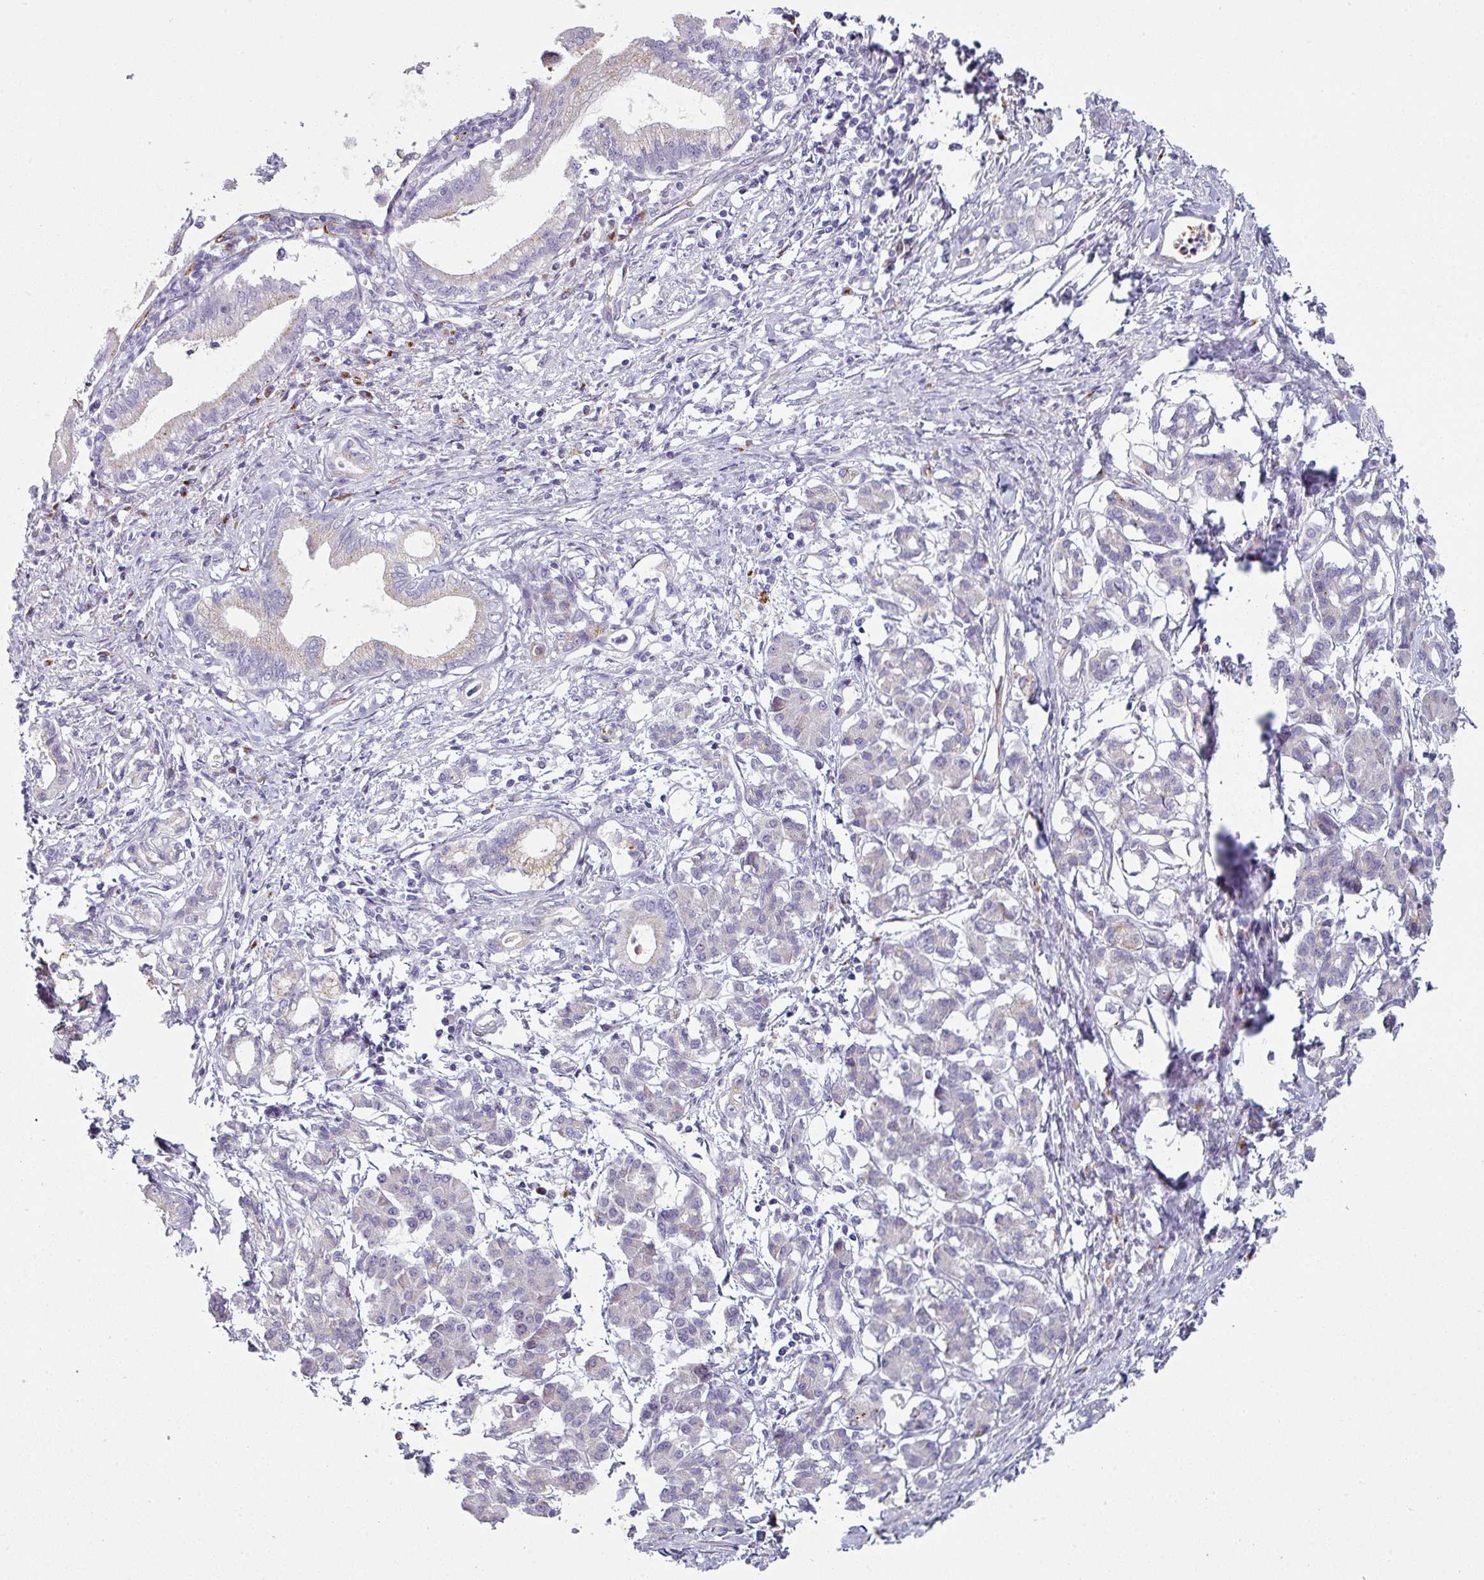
{"staining": {"intensity": "negative", "quantity": "none", "location": "none"}, "tissue": "pancreatic cancer", "cell_type": "Tumor cells", "image_type": "cancer", "snomed": [{"axis": "morphology", "description": "Adenocarcinoma, NOS"}, {"axis": "topography", "description": "Pancreas"}], "caption": "Protein analysis of pancreatic cancer (adenocarcinoma) shows no significant staining in tumor cells.", "gene": "PRODH2", "patient": {"sex": "female", "age": 55}}